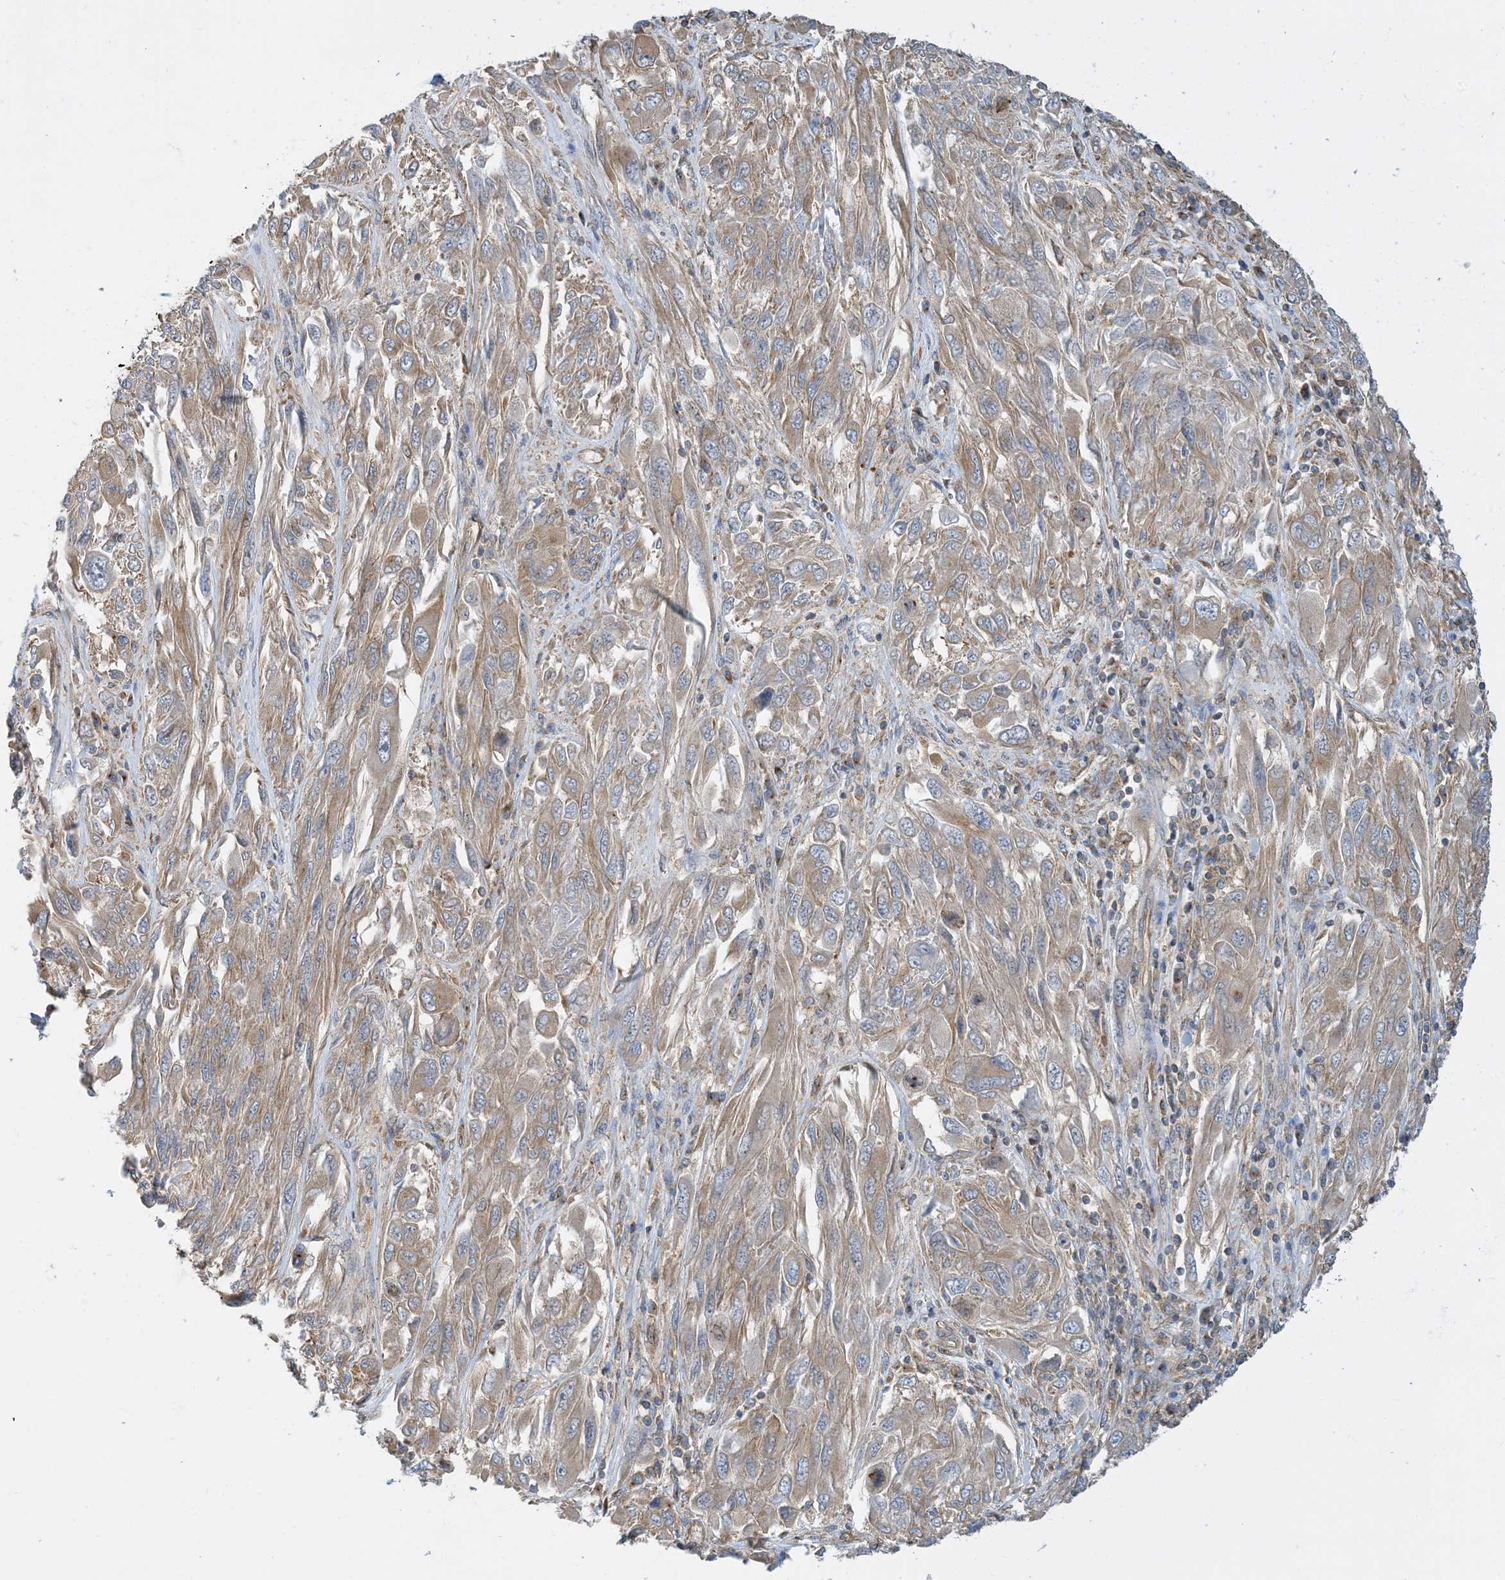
{"staining": {"intensity": "weak", "quantity": ">75%", "location": "cytoplasmic/membranous"}, "tissue": "melanoma", "cell_type": "Tumor cells", "image_type": "cancer", "snomed": [{"axis": "morphology", "description": "Malignant melanoma, NOS"}, {"axis": "topography", "description": "Skin"}], "caption": "This image shows melanoma stained with immunohistochemistry to label a protein in brown. The cytoplasmic/membranous of tumor cells show weak positivity for the protein. Nuclei are counter-stained blue.", "gene": "SIDT1", "patient": {"sex": "female", "age": 91}}